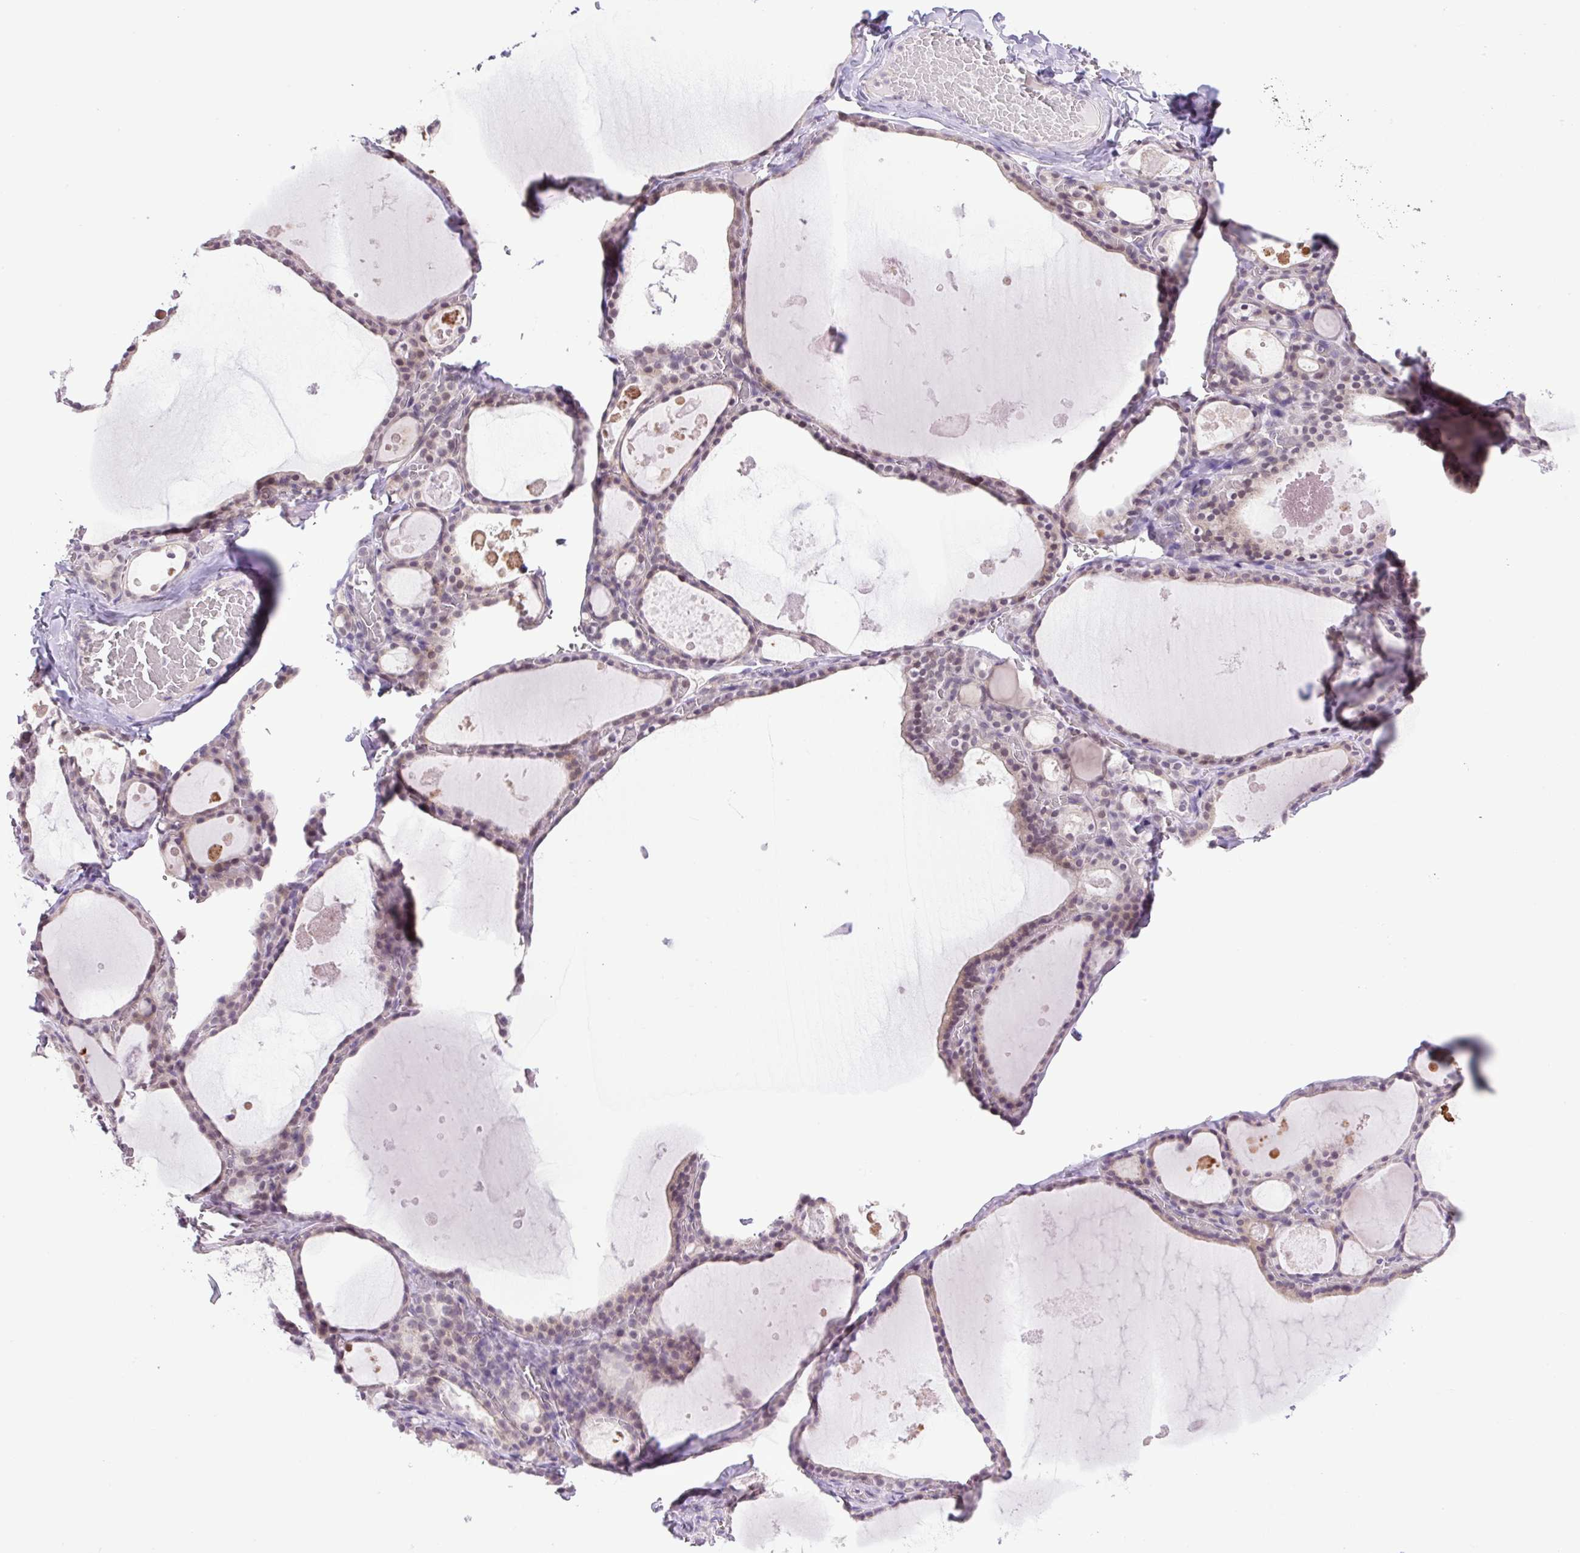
{"staining": {"intensity": "moderate", "quantity": ">75%", "location": "cytoplasmic/membranous,nuclear"}, "tissue": "thyroid gland", "cell_type": "Glandular cells", "image_type": "normal", "snomed": [{"axis": "morphology", "description": "Normal tissue, NOS"}, {"axis": "topography", "description": "Thyroid gland"}], "caption": "DAB (3,3'-diaminobenzidine) immunohistochemical staining of benign thyroid gland displays moderate cytoplasmic/membranous,nuclear protein expression in approximately >75% of glandular cells.", "gene": "KPNA1", "patient": {"sex": "male", "age": 56}}